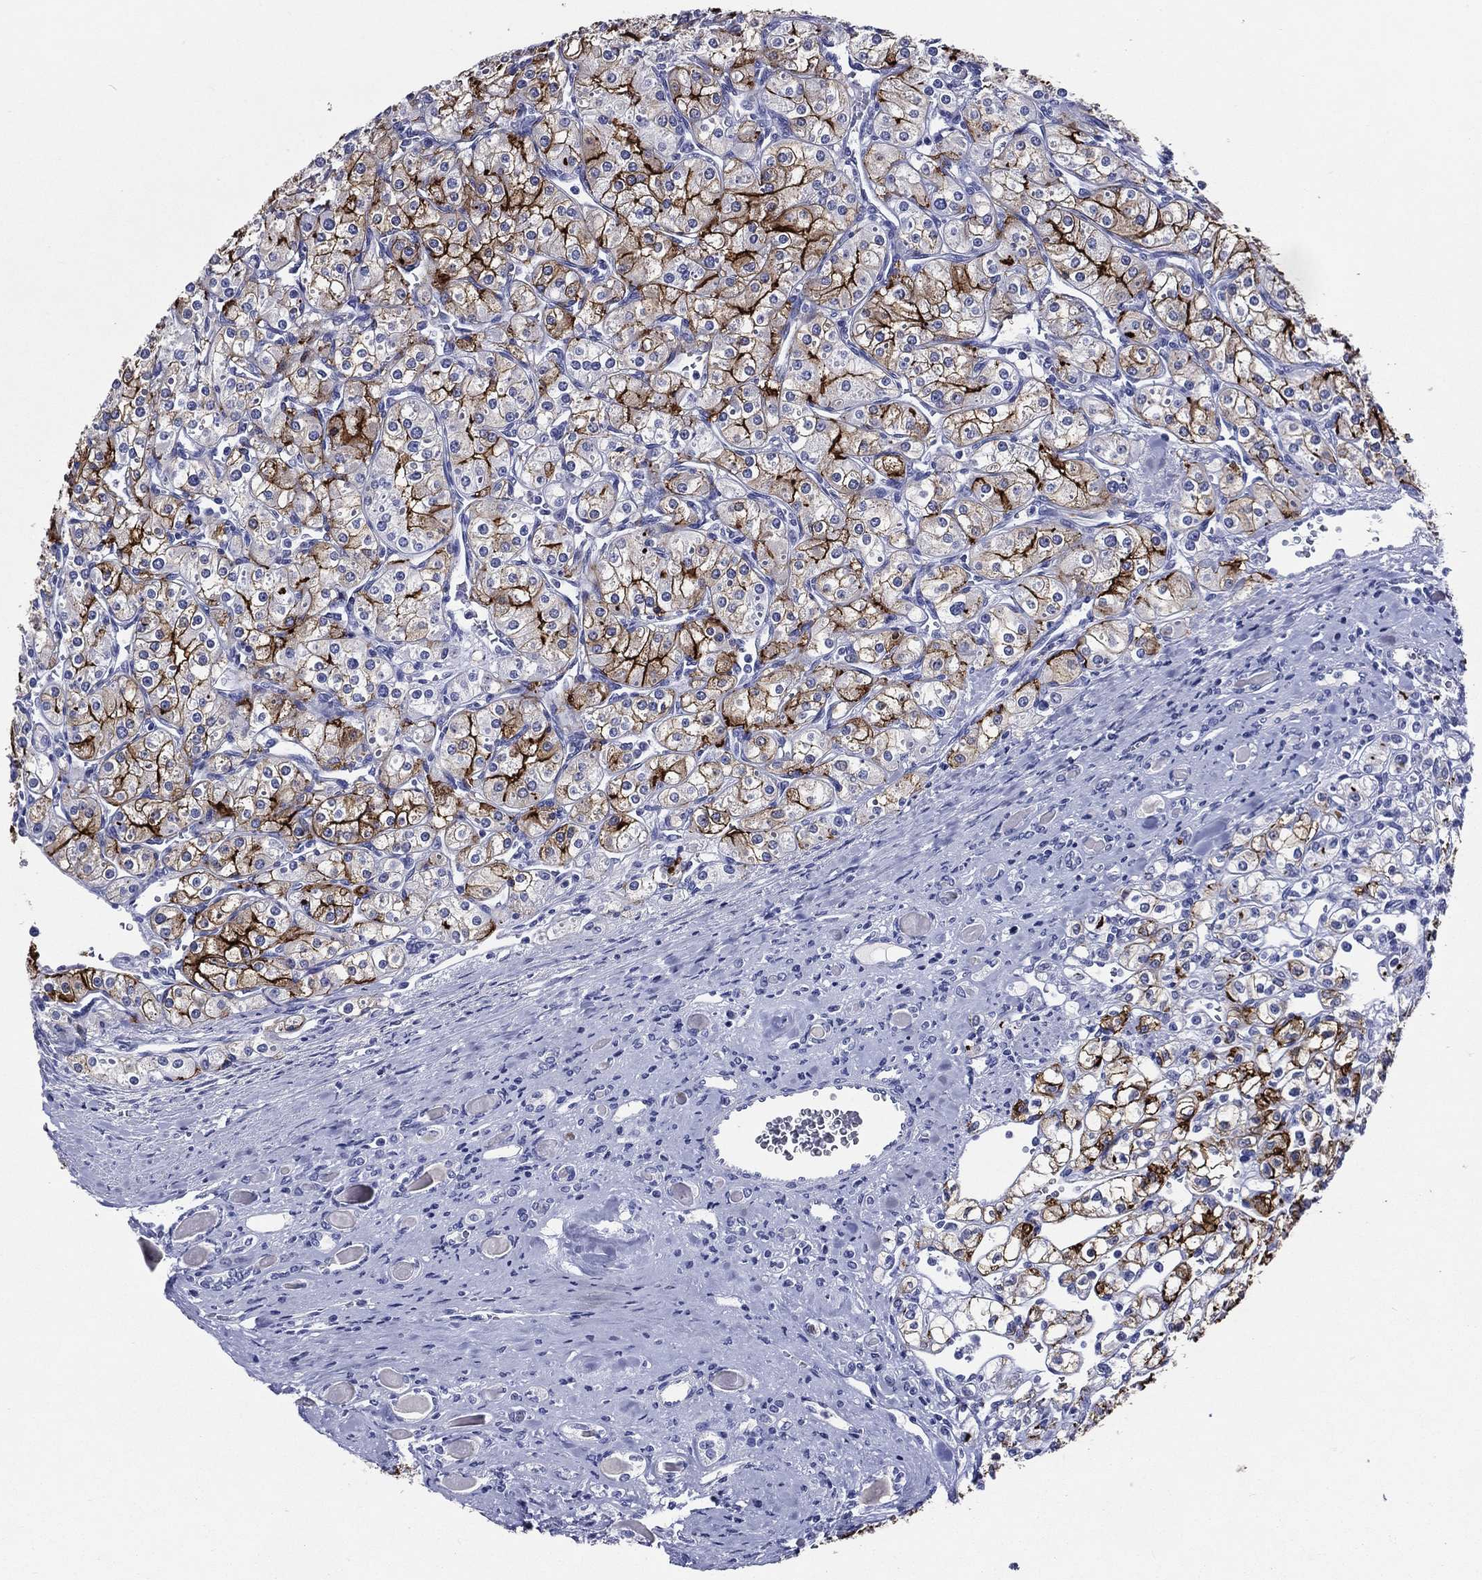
{"staining": {"intensity": "strong", "quantity": "25%-75%", "location": "cytoplasmic/membranous"}, "tissue": "renal cancer", "cell_type": "Tumor cells", "image_type": "cancer", "snomed": [{"axis": "morphology", "description": "Adenocarcinoma, NOS"}, {"axis": "topography", "description": "Kidney"}], "caption": "A photomicrograph of human renal cancer stained for a protein displays strong cytoplasmic/membranous brown staining in tumor cells.", "gene": "ACE2", "patient": {"sex": "male", "age": 77}}